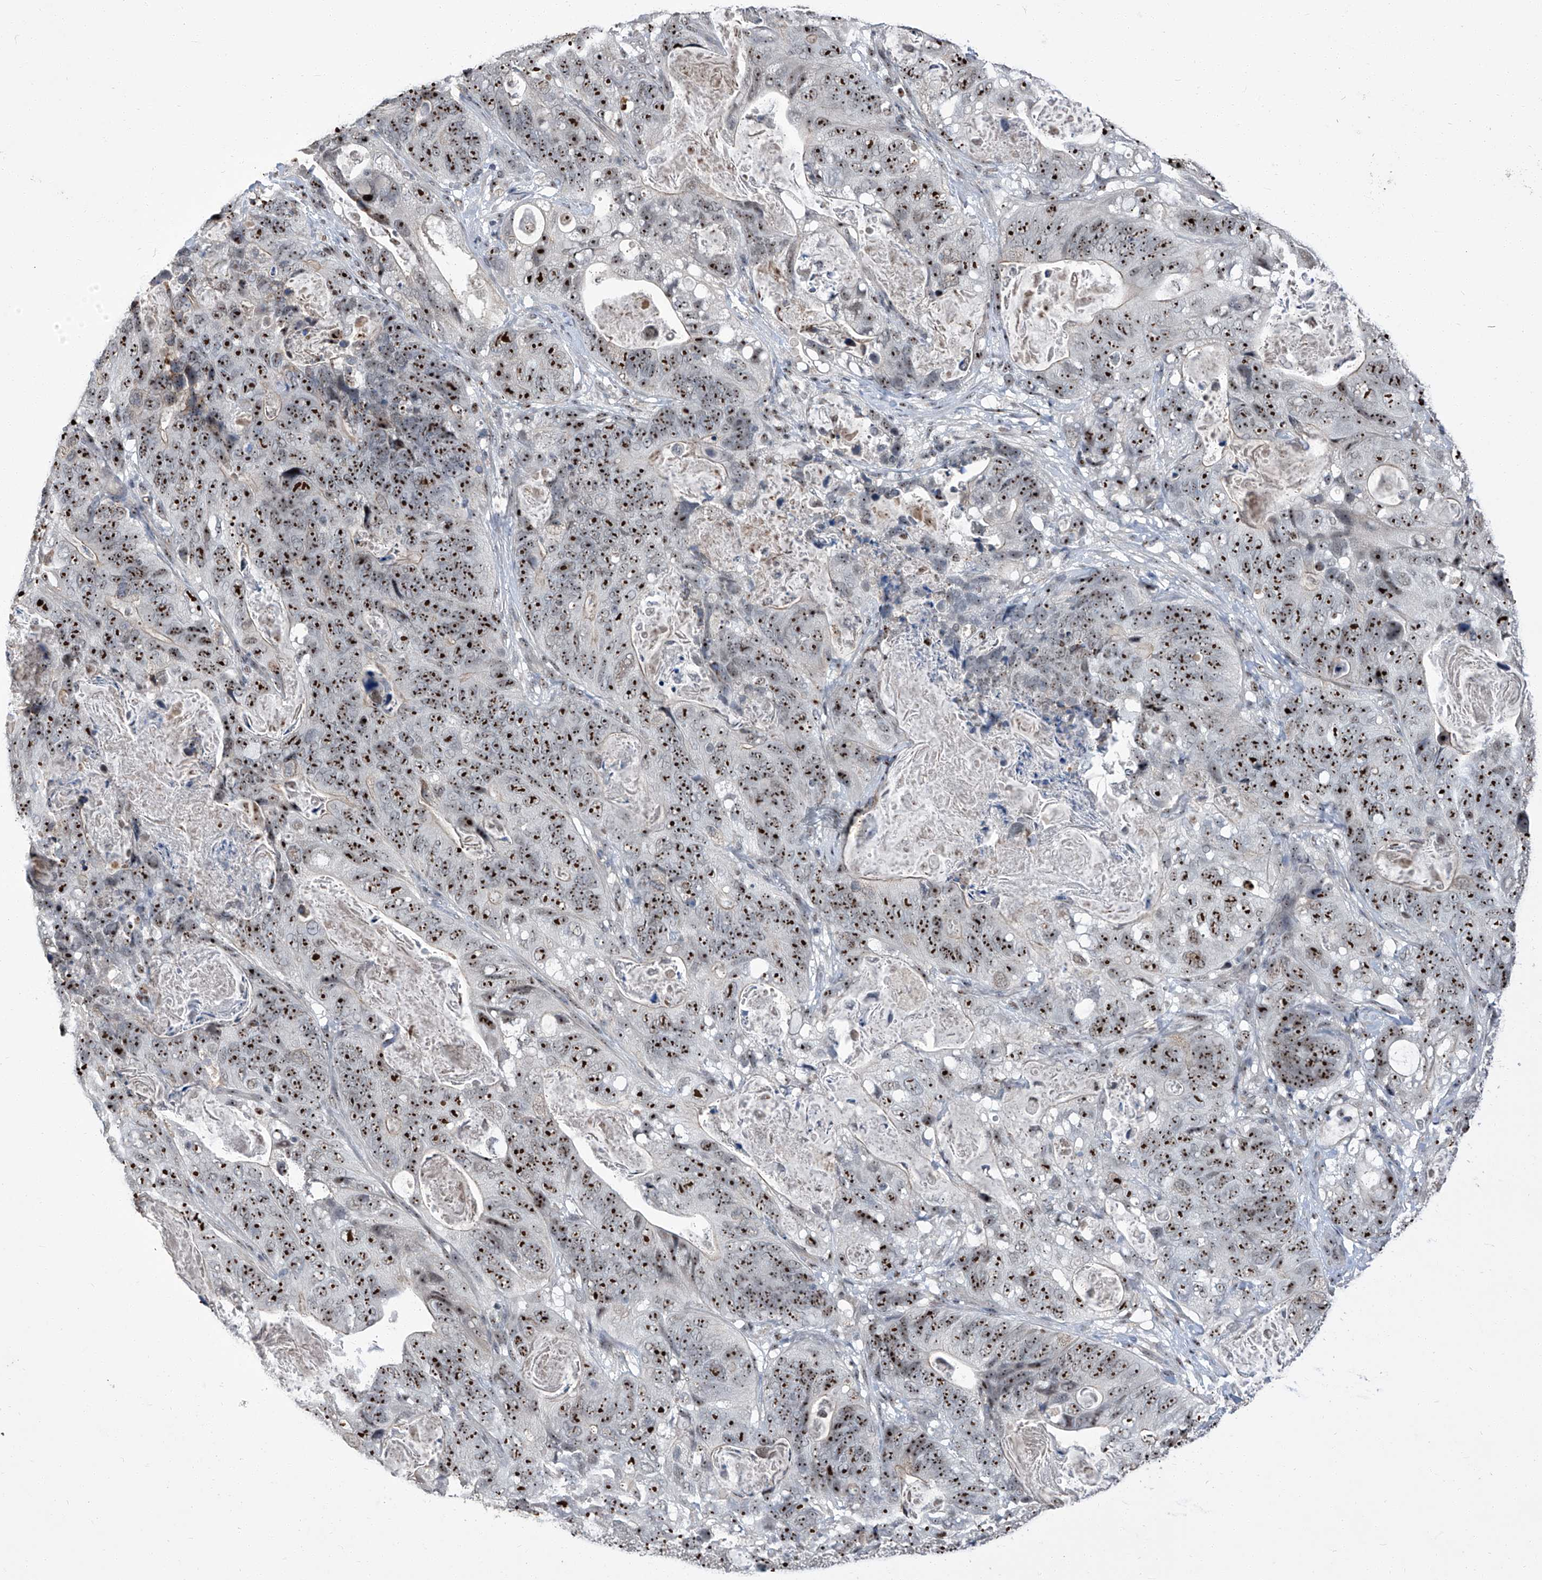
{"staining": {"intensity": "strong", "quantity": ">75%", "location": "nuclear"}, "tissue": "stomach cancer", "cell_type": "Tumor cells", "image_type": "cancer", "snomed": [{"axis": "morphology", "description": "Normal tissue, NOS"}, {"axis": "morphology", "description": "Adenocarcinoma, NOS"}, {"axis": "topography", "description": "Stomach"}], "caption": "Stomach cancer stained with a protein marker demonstrates strong staining in tumor cells.", "gene": "CMTR1", "patient": {"sex": "female", "age": 89}}